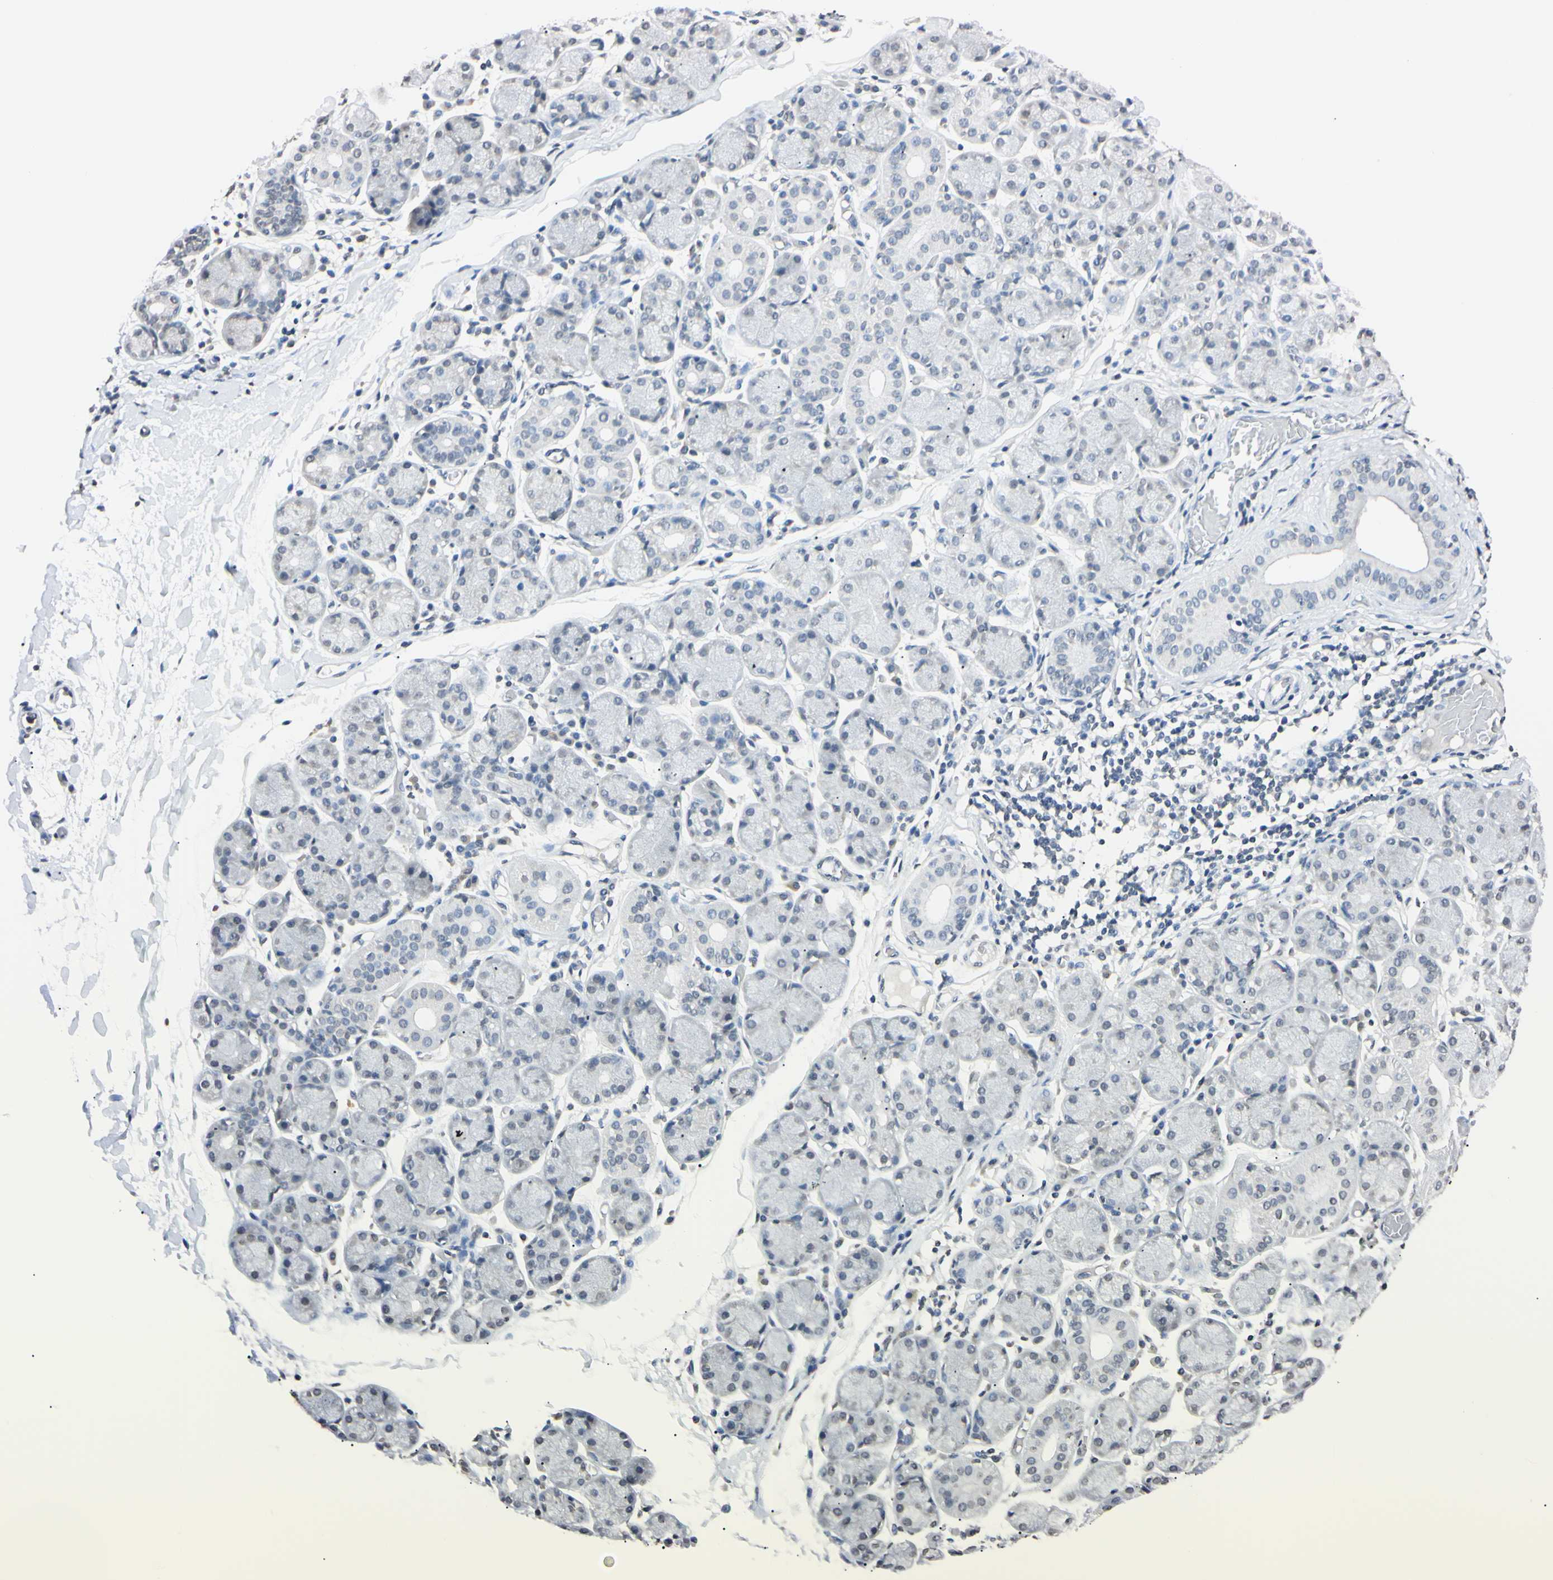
{"staining": {"intensity": "negative", "quantity": "none", "location": "none"}, "tissue": "salivary gland", "cell_type": "Glandular cells", "image_type": "normal", "snomed": [{"axis": "morphology", "description": "Normal tissue, NOS"}, {"axis": "topography", "description": "Salivary gland"}], "caption": "Human salivary gland stained for a protein using immunohistochemistry (IHC) demonstrates no positivity in glandular cells.", "gene": "CDC45", "patient": {"sex": "female", "age": 24}}